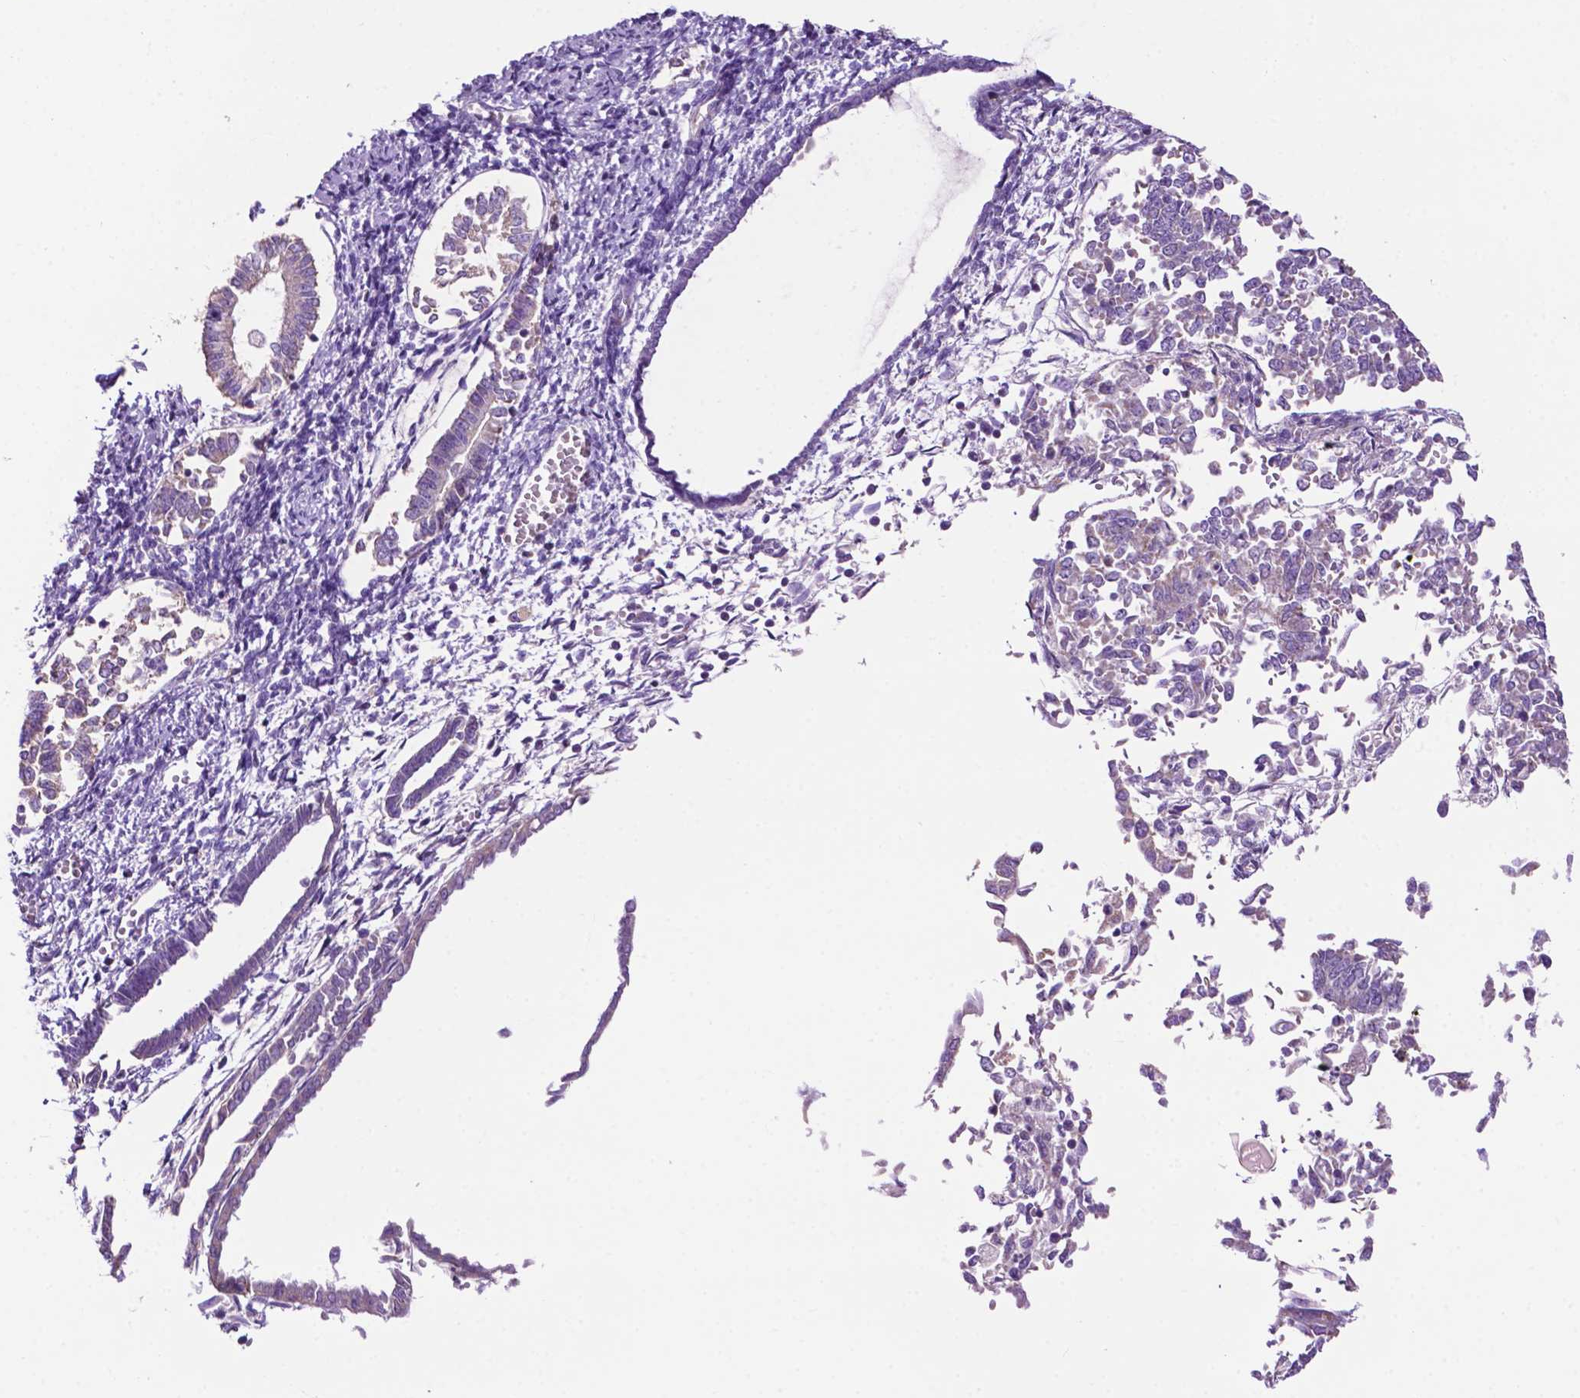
{"staining": {"intensity": "negative", "quantity": "none", "location": "none"}, "tissue": "endometrial cancer", "cell_type": "Tumor cells", "image_type": "cancer", "snomed": [{"axis": "morphology", "description": "Adenocarcinoma, NOS"}, {"axis": "topography", "description": "Endometrium"}], "caption": "There is no significant positivity in tumor cells of endometrial cancer (adenocarcinoma).", "gene": "PHYHIP", "patient": {"sex": "female", "age": 65}}